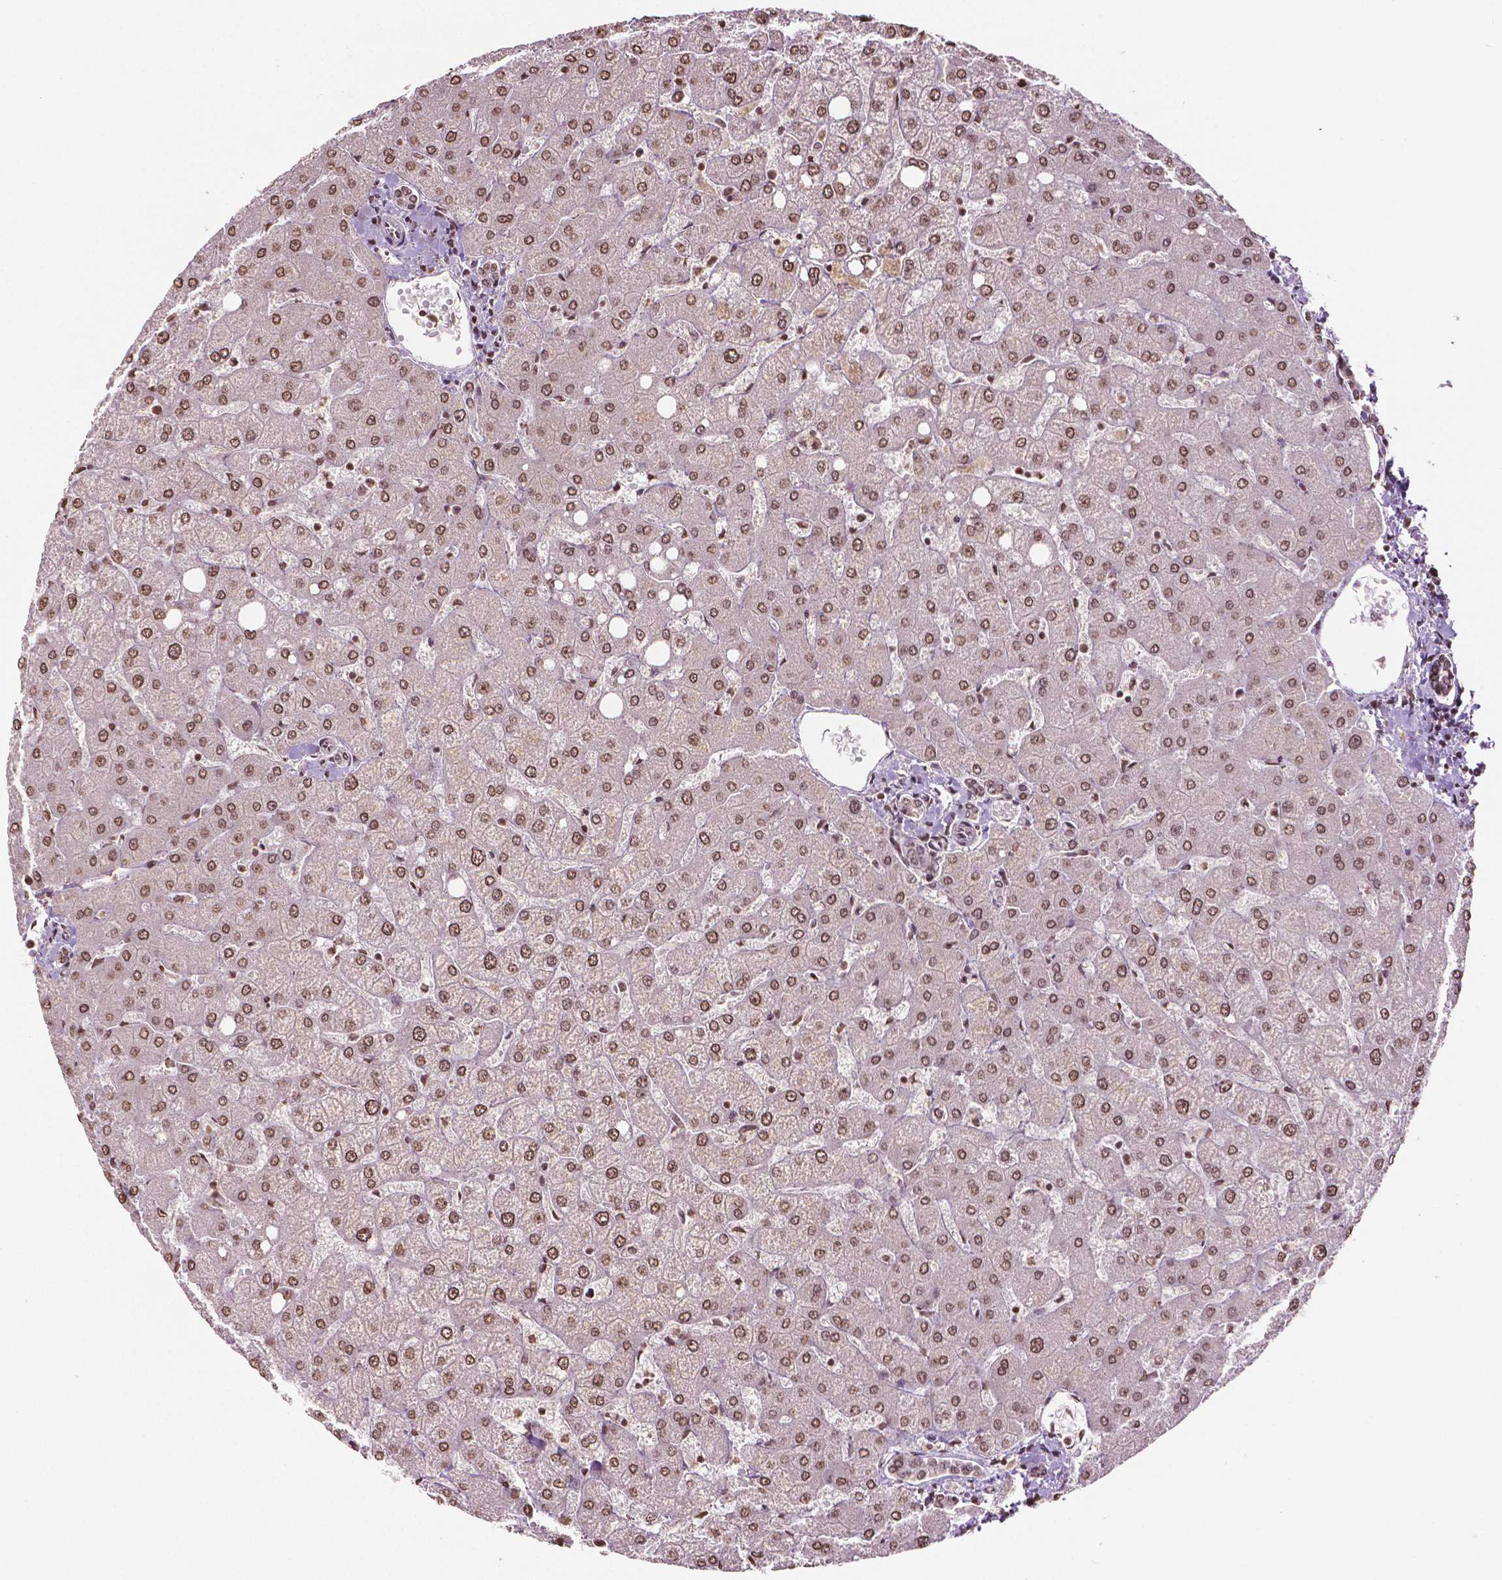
{"staining": {"intensity": "moderate", "quantity": ">75%", "location": "nuclear"}, "tissue": "liver", "cell_type": "Cholangiocytes", "image_type": "normal", "snomed": [{"axis": "morphology", "description": "Normal tissue, NOS"}, {"axis": "topography", "description": "Liver"}], "caption": "High-power microscopy captured an IHC histopathology image of unremarkable liver, revealing moderate nuclear staining in about >75% of cholangiocytes.", "gene": "DEK", "patient": {"sex": "female", "age": 54}}